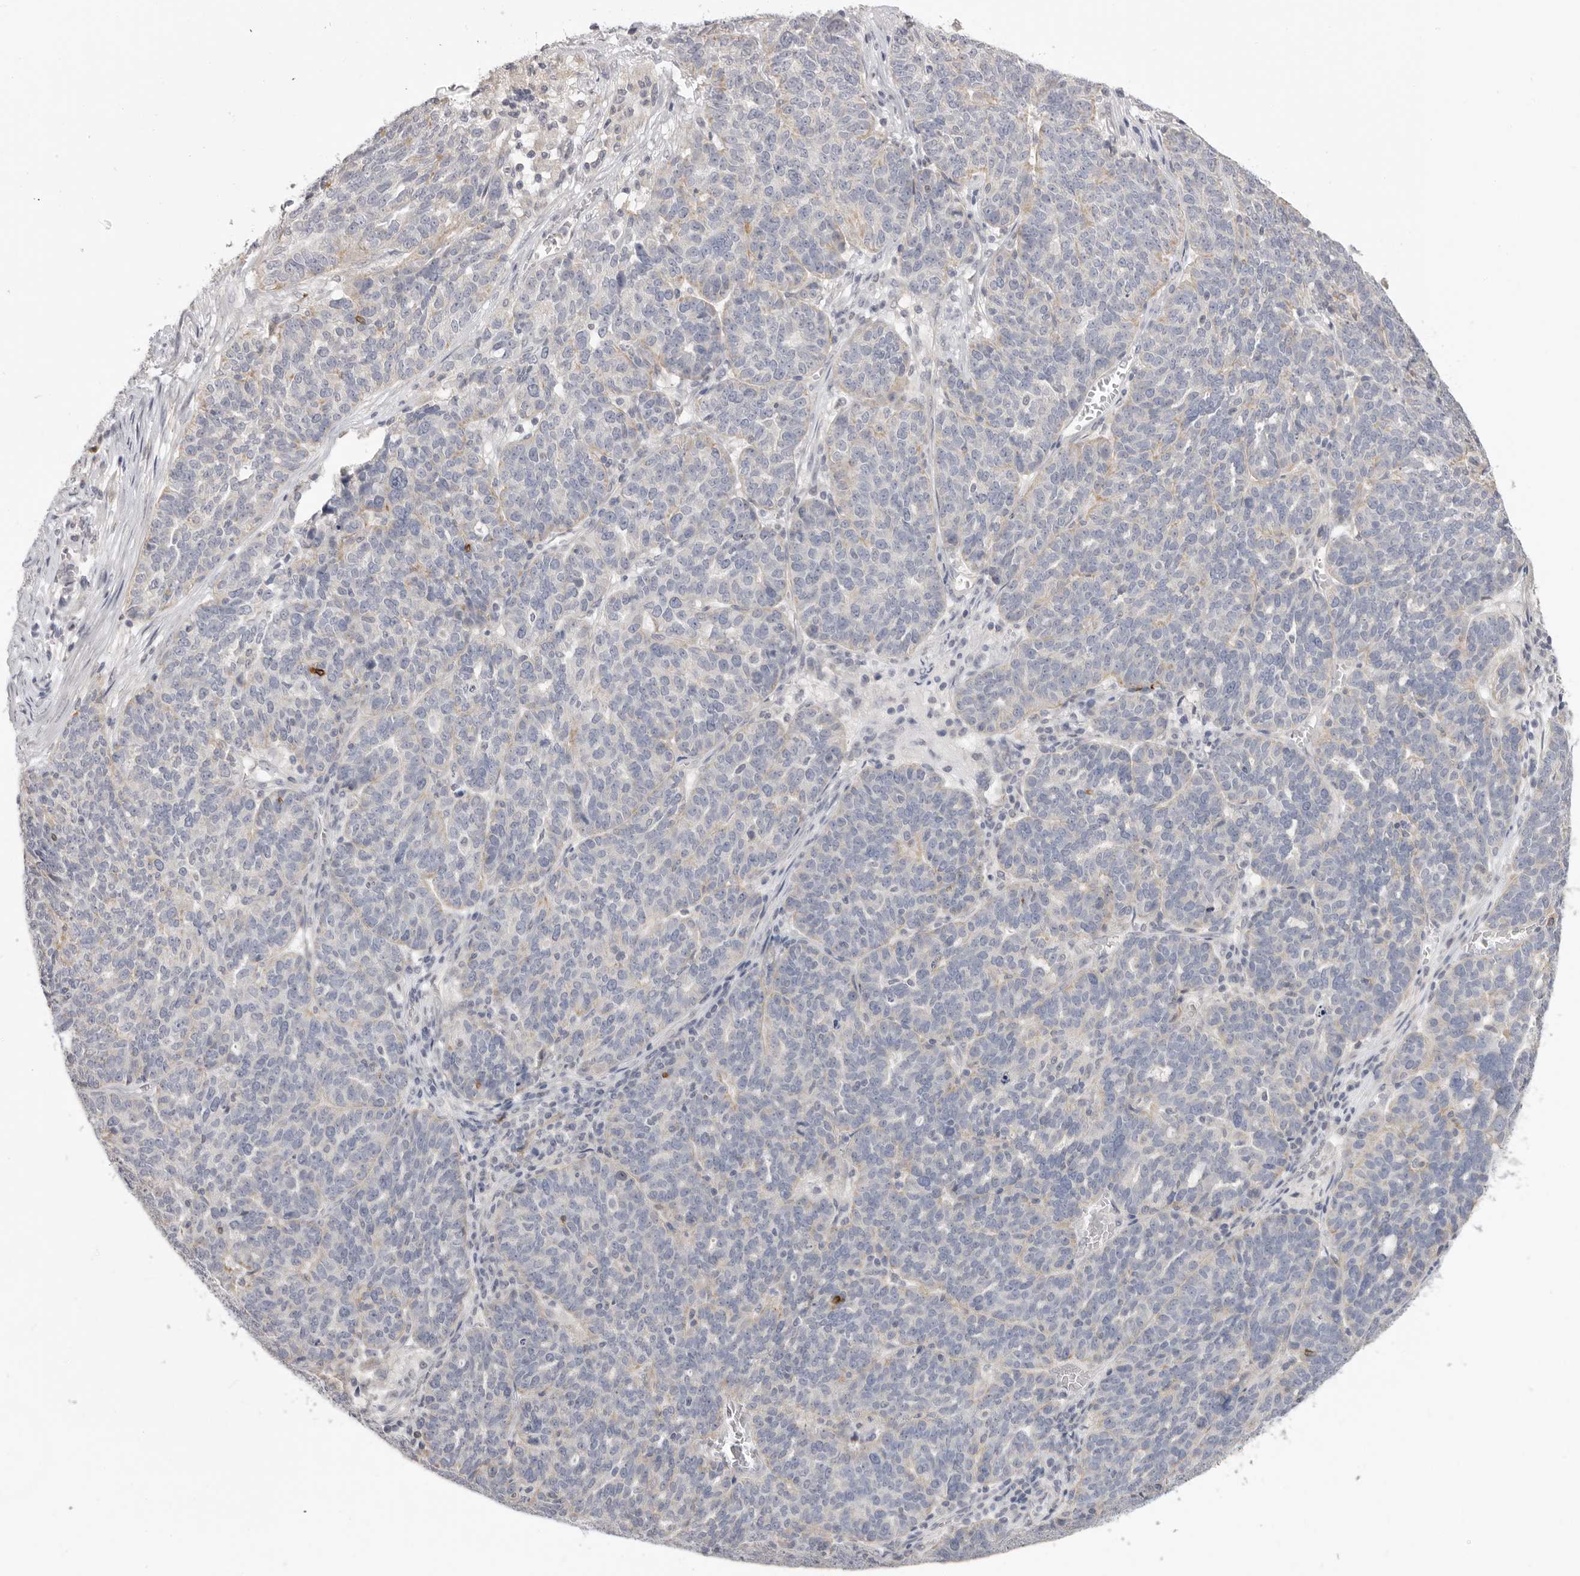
{"staining": {"intensity": "negative", "quantity": "none", "location": "none"}, "tissue": "ovarian cancer", "cell_type": "Tumor cells", "image_type": "cancer", "snomed": [{"axis": "morphology", "description": "Cystadenocarcinoma, serous, NOS"}, {"axis": "topography", "description": "Ovary"}], "caption": "Immunohistochemistry (IHC) of ovarian serous cystadenocarcinoma reveals no expression in tumor cells.", "gene": "XIRP1", "patient": {"sex": "female", "age": 59}}